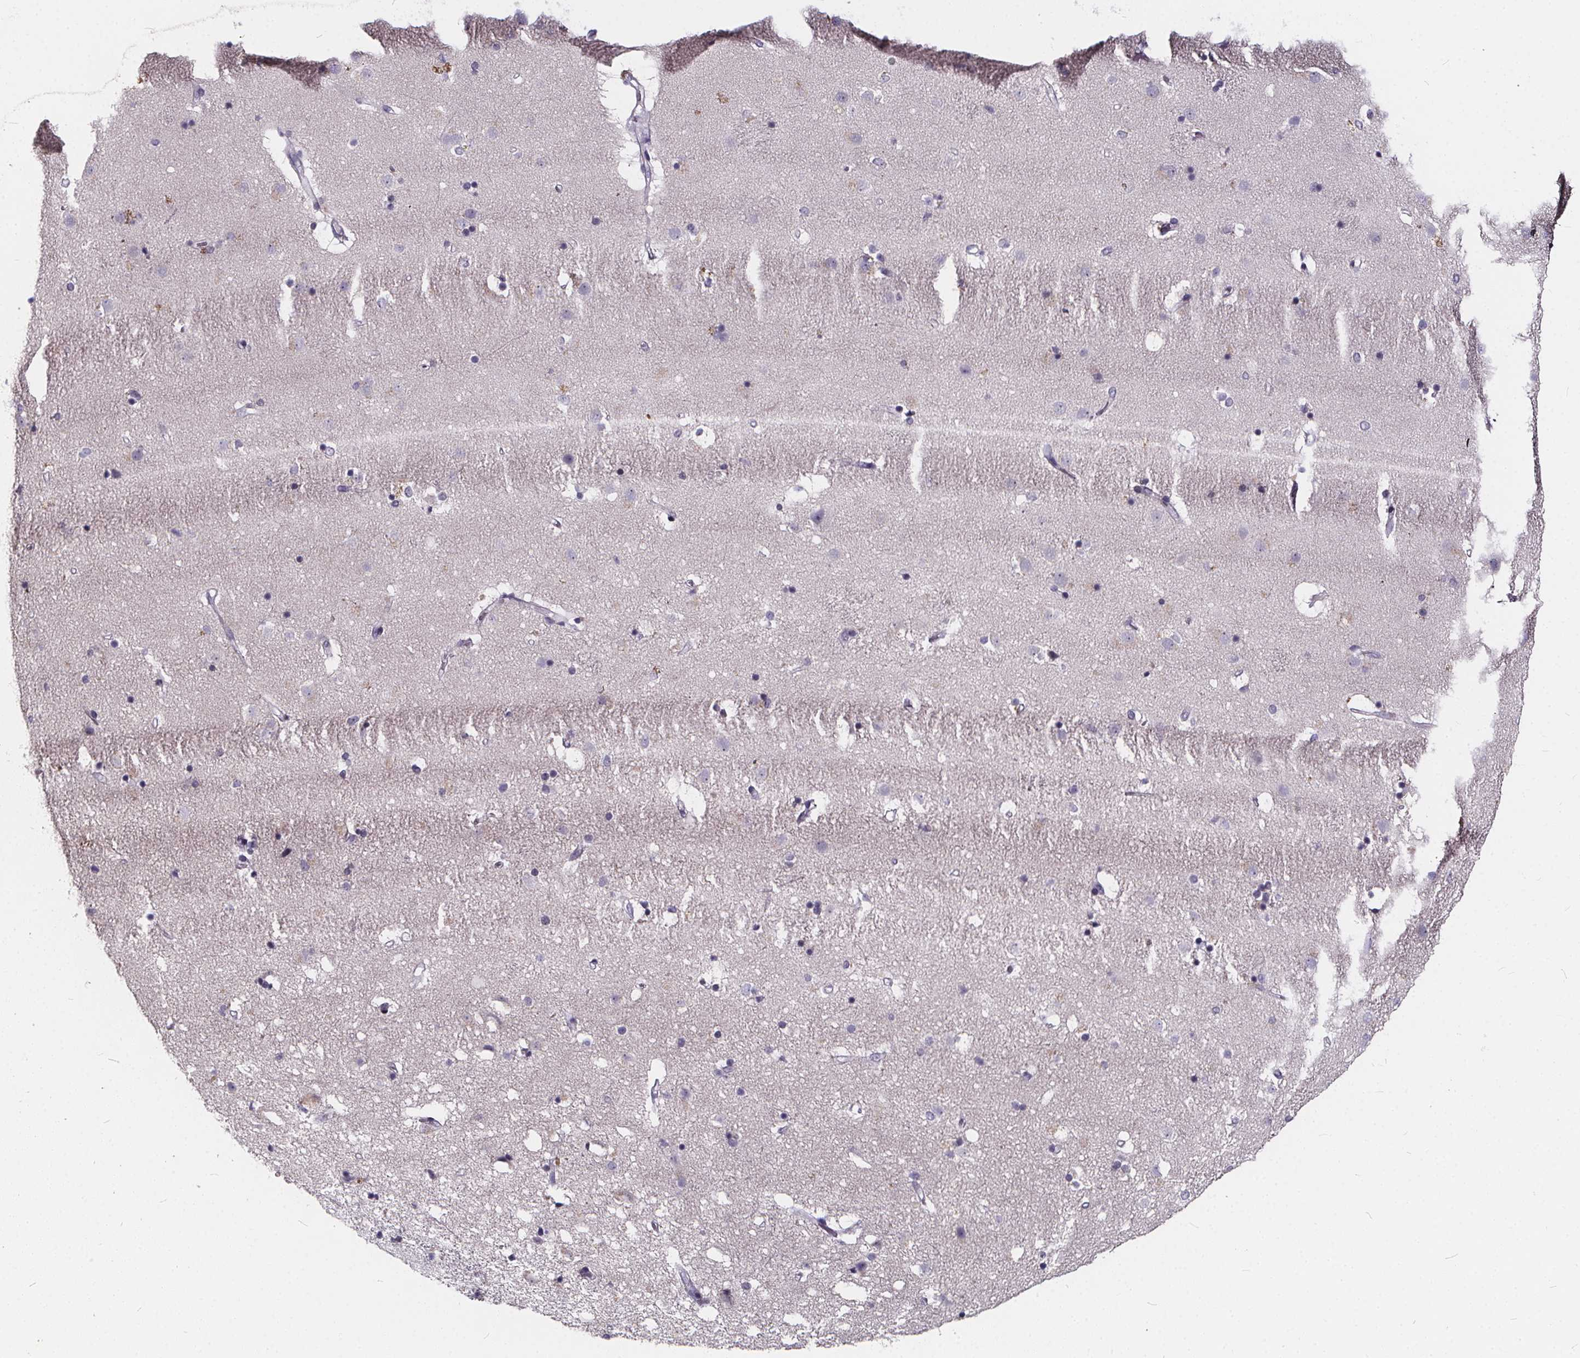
{"staining": {"intensity": "negative", "quantity": "none", "location": "none"}, "tissue": "caudate", "cell_type": "Glial cells", "image_type": "normal", "snomed": [{"axis": "morphology", "description": "Normal tissue, NOS"}, {"axis": "topography", "description": "Lateral ventricle wall"}], "caption": "Immunohistochemistry photomicrograph of unremarkable caudate: caudate stained with DAB (3,3'-diaminobenzidine) demonstrates no significant protein expression in glial cells.", "gene": "SPEF2", "patient": {"sex": "female", "age": 71}}